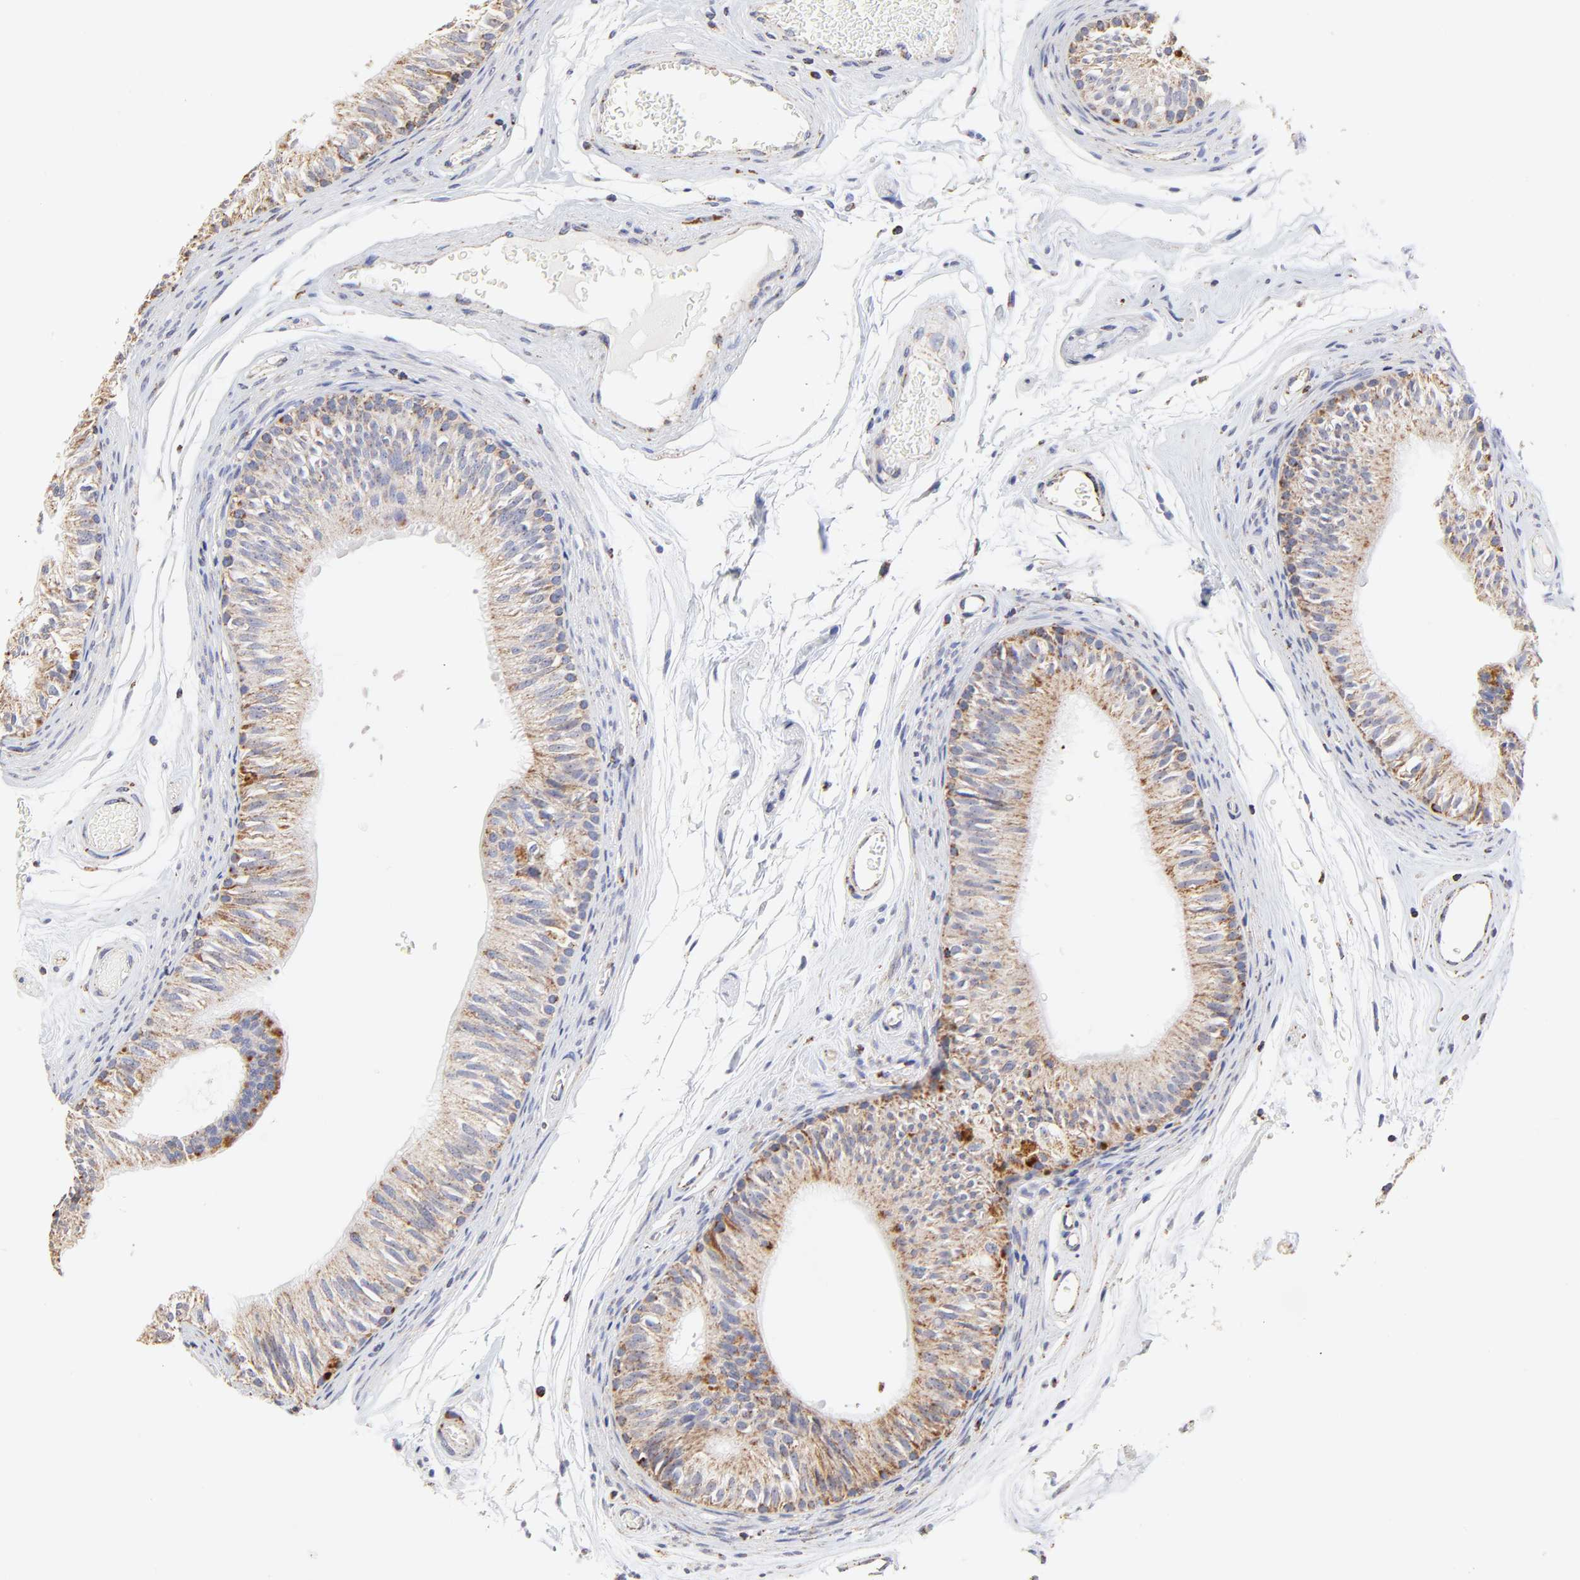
{"staining": {"intensity": "moderate", "quantity": ">75%", "location": "cytoplasmic/membranous"}, "tissue": "epididymis", "cell_type": "Glandular cells", "image_type": "normal", "snomed": [{"axis": "morphology", "description": "Normal tissue, NOS"}, {"axis": "topography", "description": "Testis"}, {"axis": "topography", "description": "Epididymis"}], "caption": "The immunohistochemical stain labels moderate cytoplasmic/membranous positivity in glandular cells of benign epididymis. (IHC, brightfield microscopy, high magnification).", "gene": "SSBP1", "patient": {"sex": "male", "age": 36}}